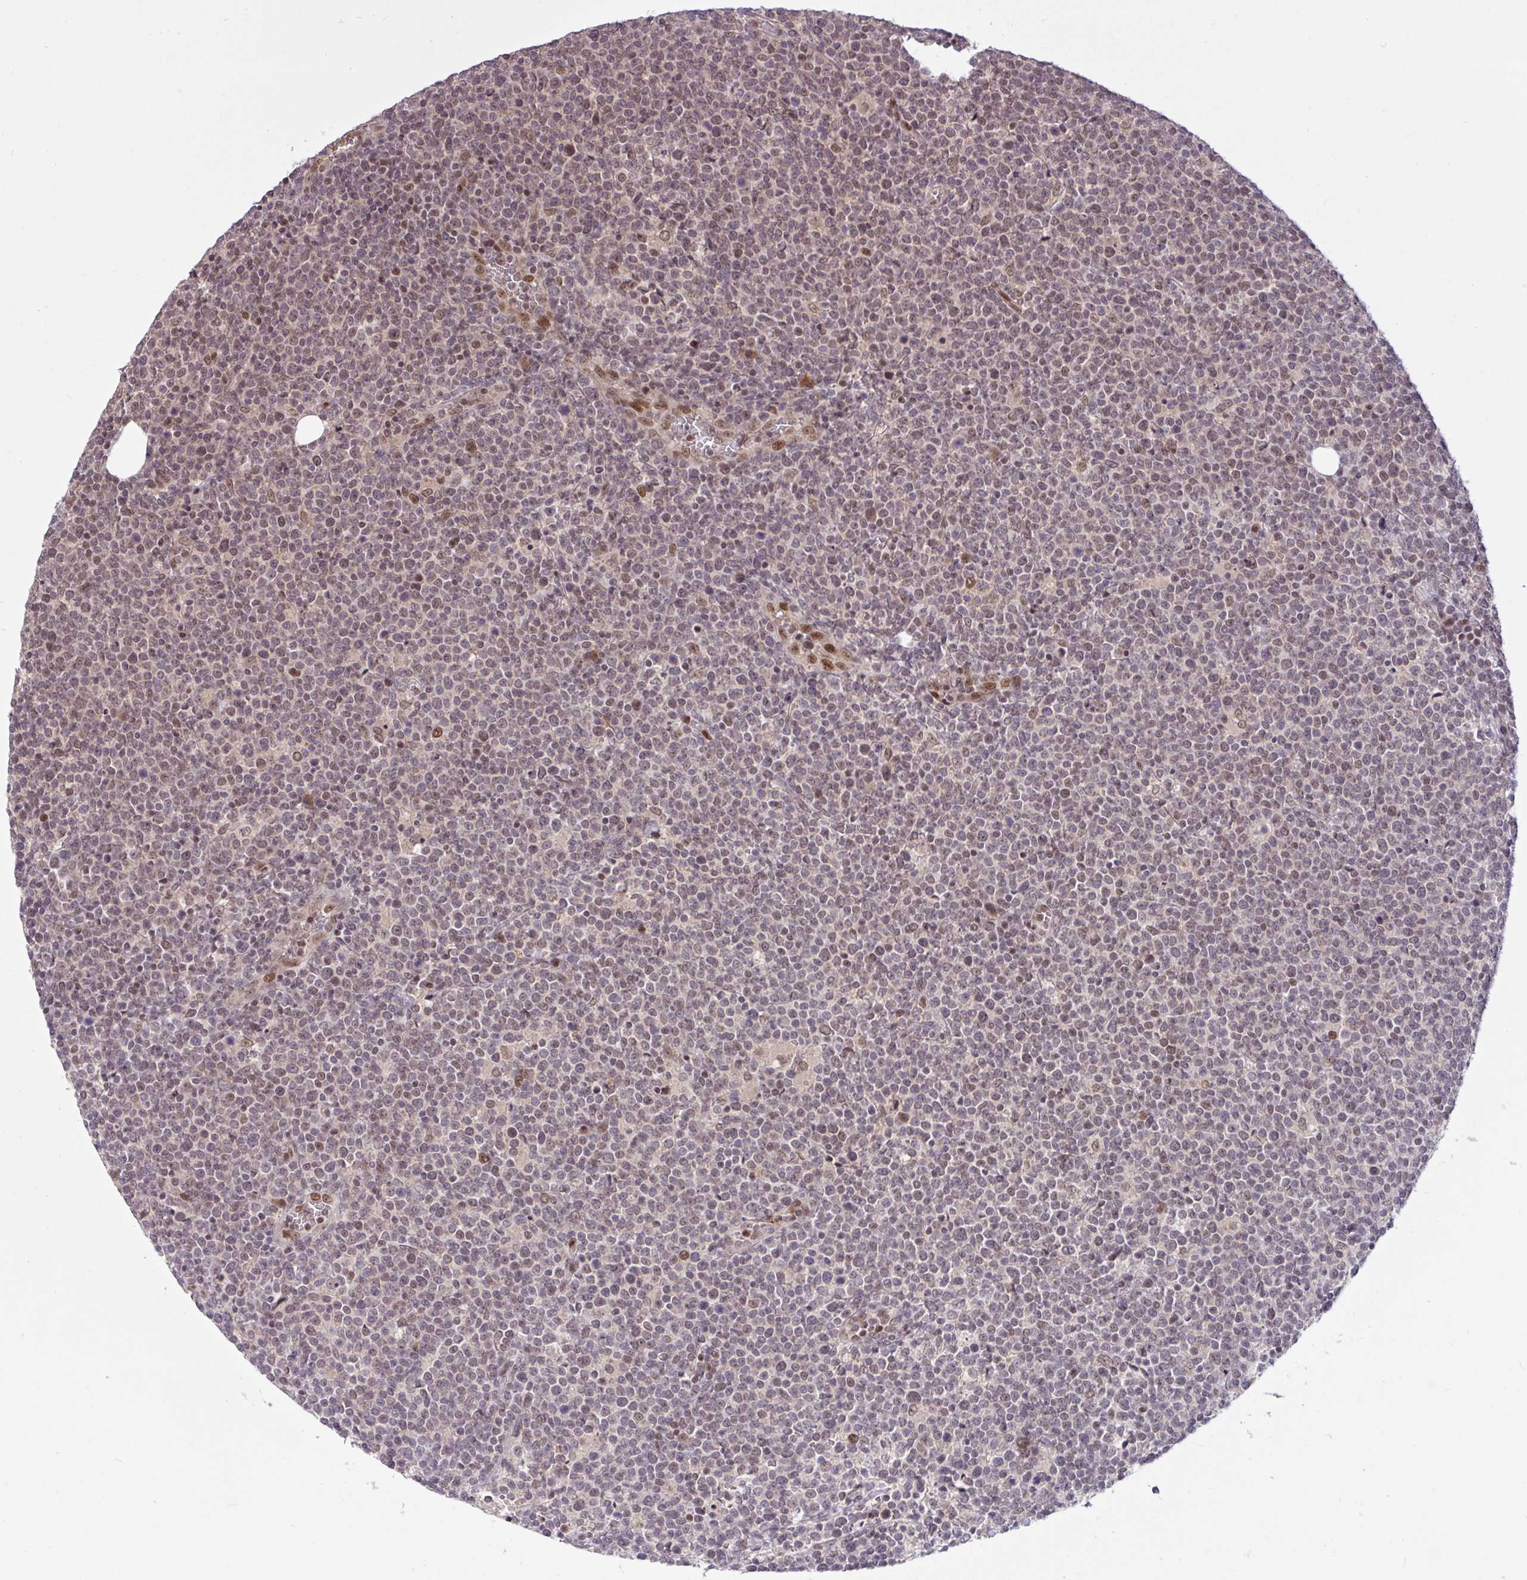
{"staining": {"intensity": "weak", "quantity": "25%-75%", "location": "nuclear"}, "tissue": "lymphoma", "cell_type": "Tumor cells", "image_type": "cancer", "snomed": [{"axis": "morphology", "description": "Malignant lymphoma, non-Hodgkin's type, High grade"}, {"axis": "topography", "description": "Lymph node"}], "caption": "DAB immunohistochemical staining of human high-grade malignant lymphoma, non-Hodgkin's type shows weak nuclear protein expression in about 25%-75% of tumor cells.", "gene": "KLF2", "patient": {"sex": "male", "age": 61}}